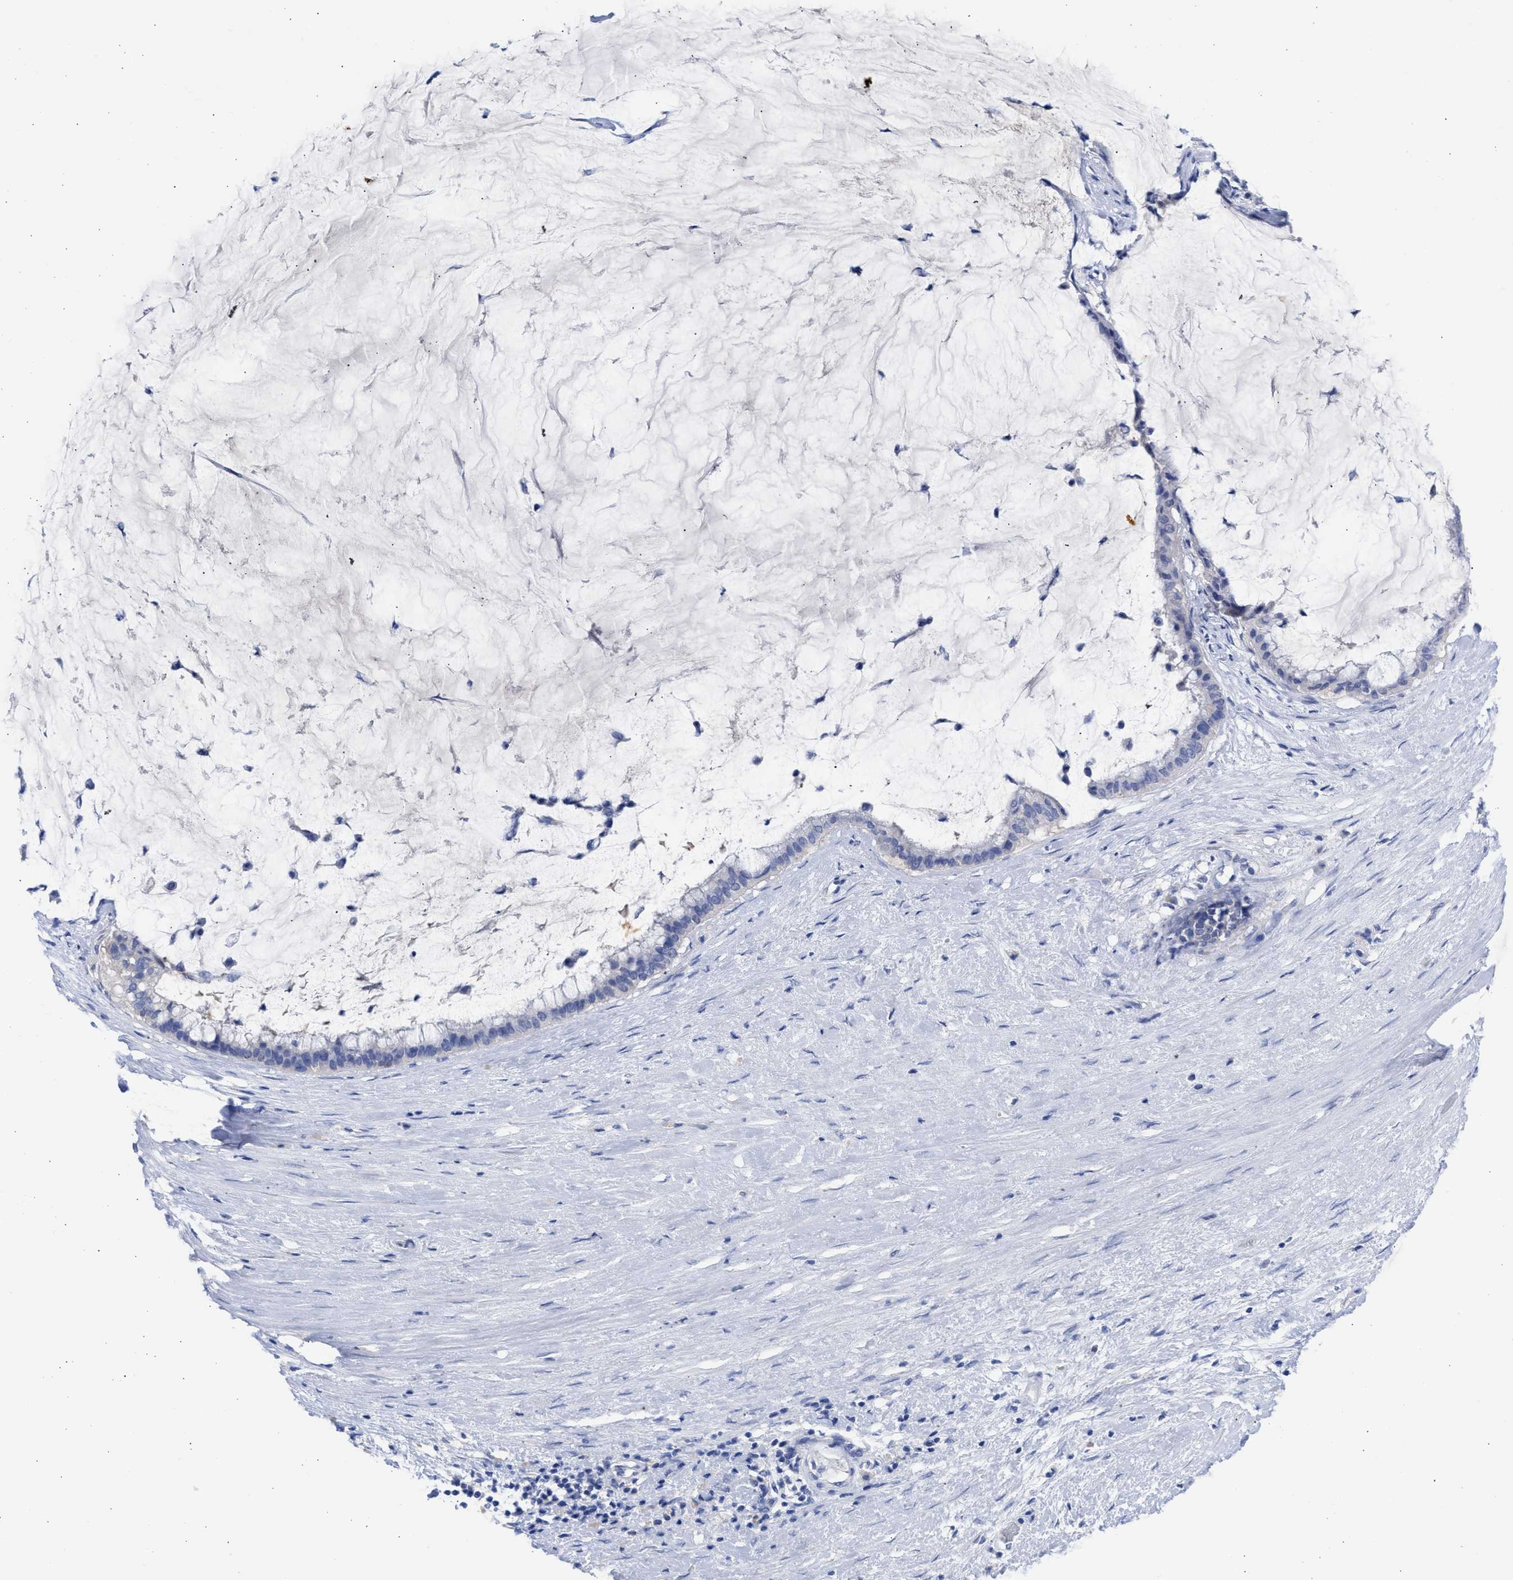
{"staining": {"intensity": "negative", "quantity": "none", "location": "none"}, "tissue": "pancreatic cancer", "cell_type": "Tumor cells", "image_type": "cancer", "snomed": [{"axis": "morphology", "description": "Adenocarcinoma, NOS"}, {"axis": "topography", "description": "Pancreas"}], "caption": "DAB (3,3'-diaminobenzidine) immunohistochemical staining of pancreatic cancer (adenocarcinoma) shows no significant positivity in tumor cells.", "gene": "RSPH1", "patient": {"sex": "male", "age": 41}}